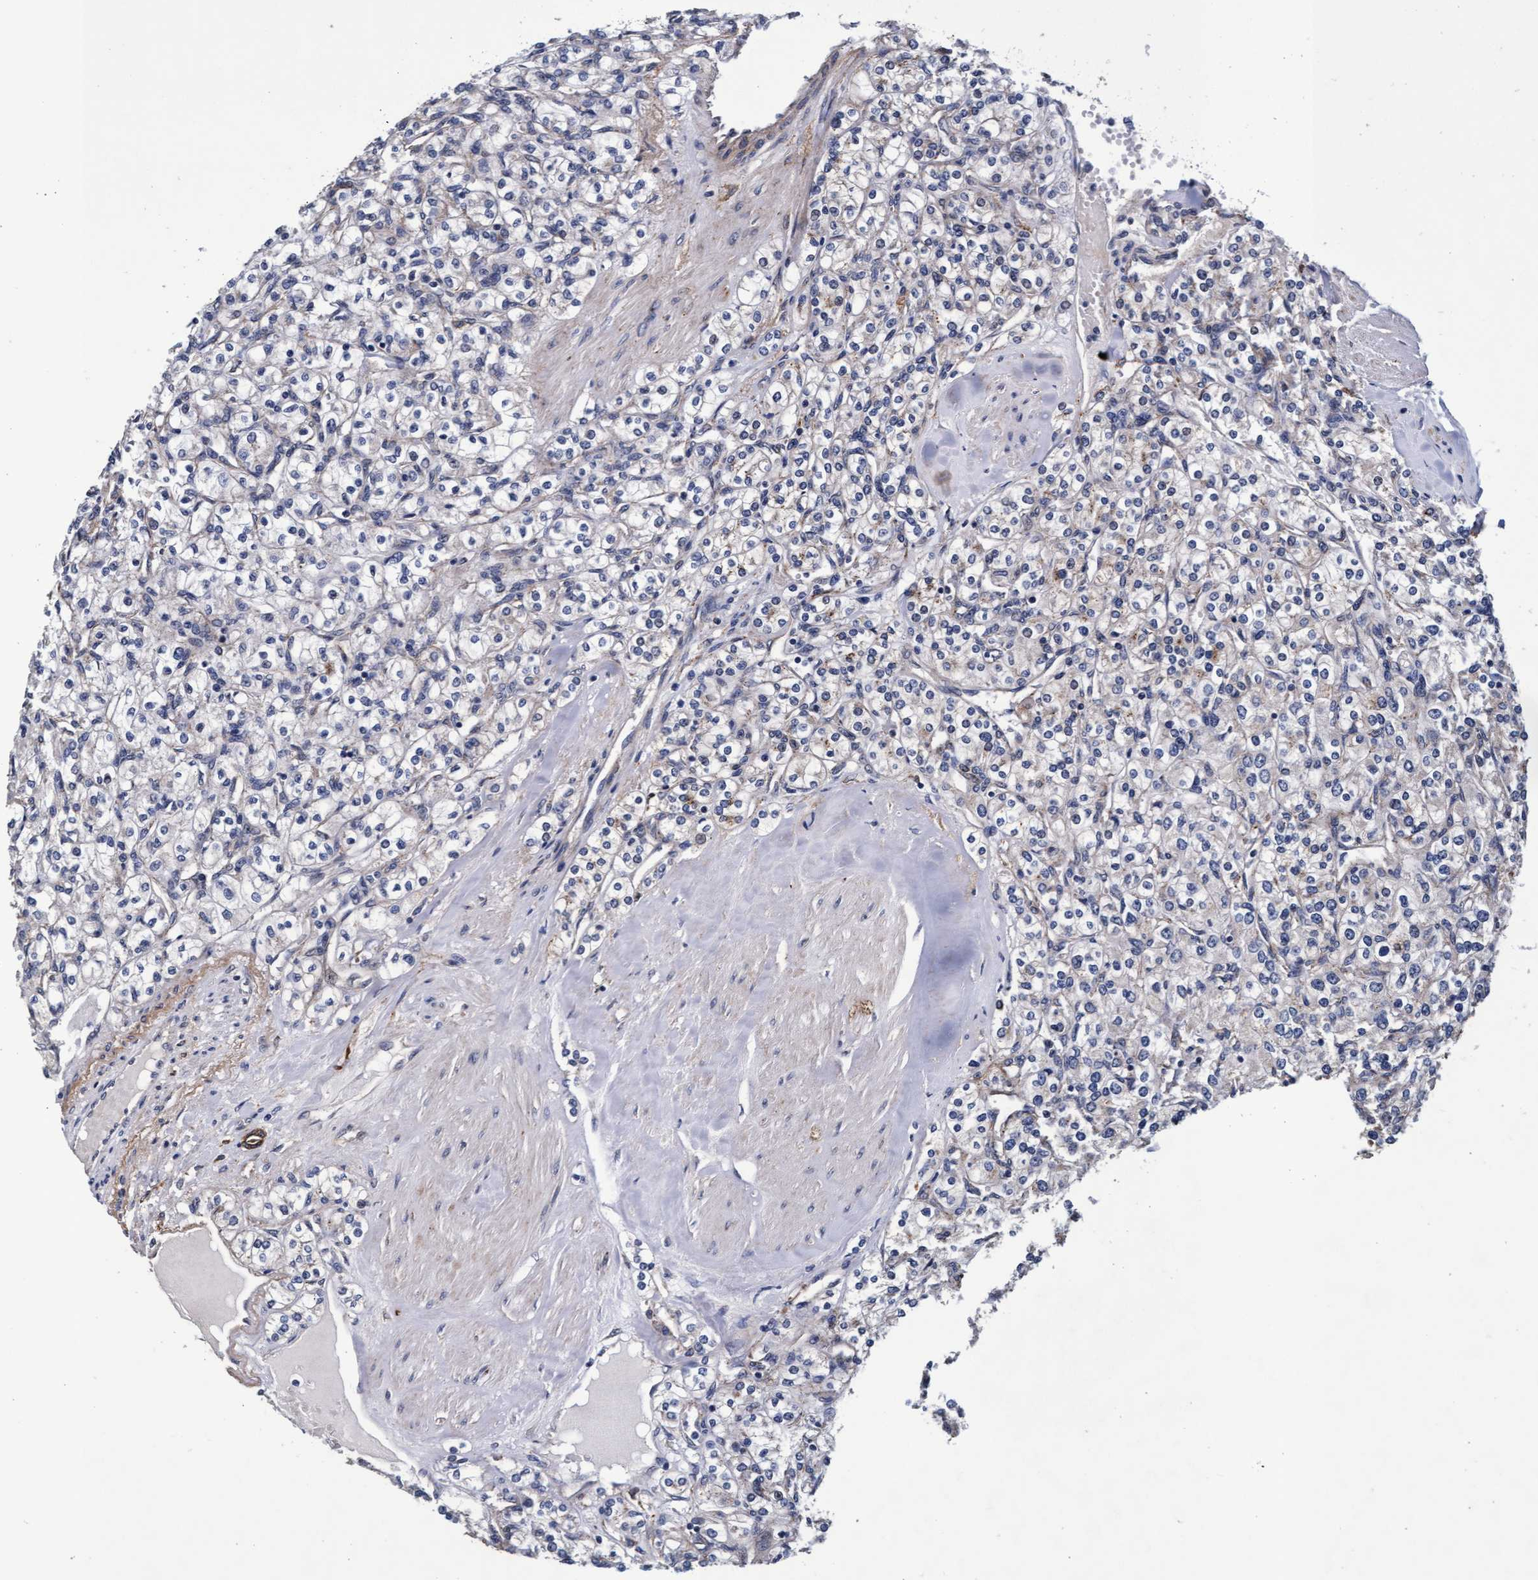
{"staining": {"intensity": "negative", "quantity": "none", "location": "none"}, "tissue": "renal cancer", "cell_type": "Tumor cells", "image_type": "cancer", "snomed": [{"axis": "morphology", "description": "Adenocarcinoma, NOS"}, {"axis": "topography", "description": "Kidney"}], "caption": "This is an immunohistochemistry (IHC) image of human renal adenocarcinoma. There is no expression in tumor cells.", "gene": "CPQ", "patient": {"sex": "male", "age": 77}}